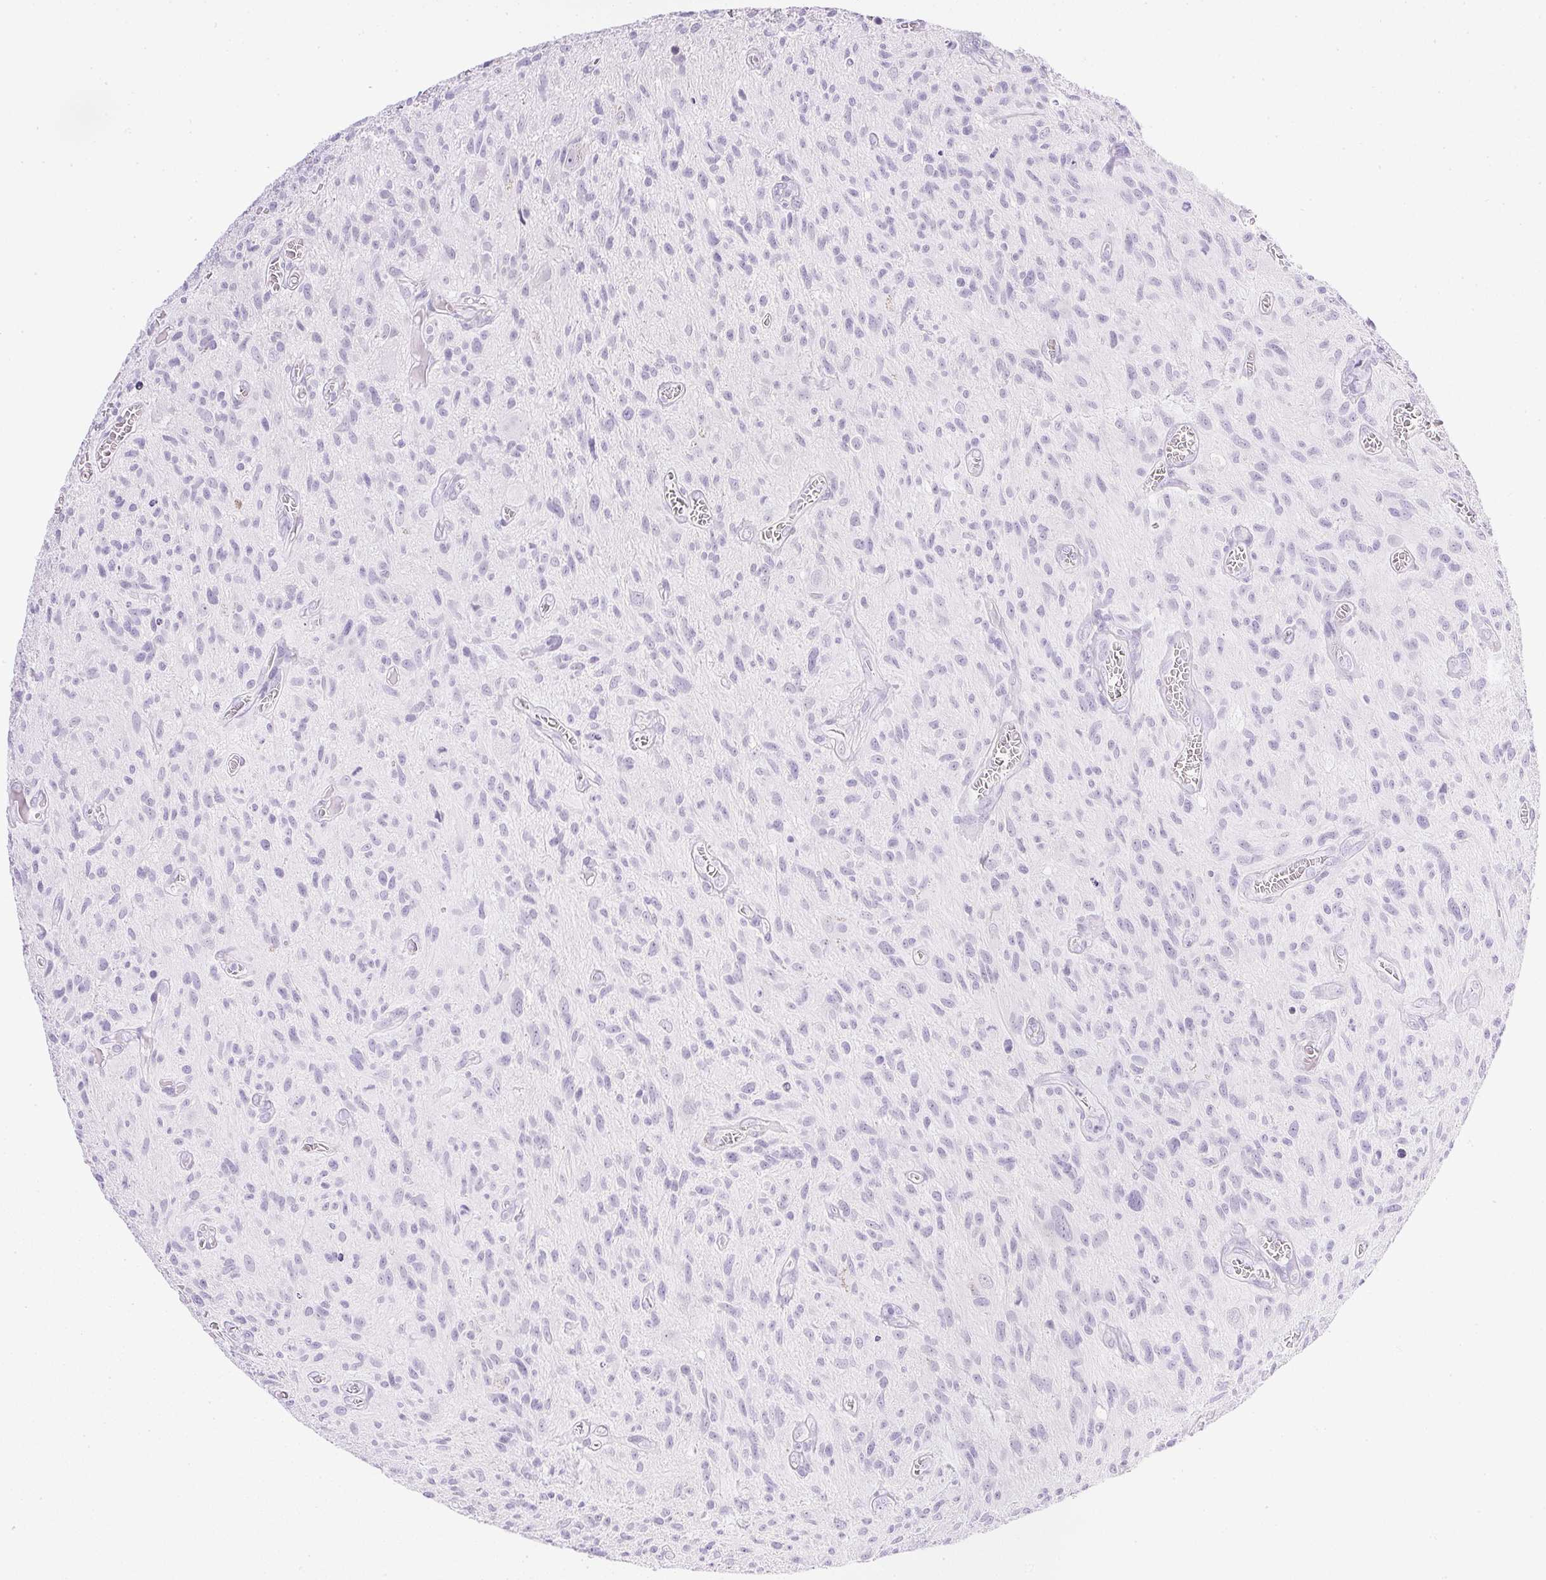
{"staining": {"intensity": "negative", "quantity": "none", "location": "none"}, "tissue": "glioma", "cell_type": "Tumor cells", "image_type": "cancer", "snomed": [{"axis": "morphology", "description": "Glioma, malignant, High grade"}, {"axis": "topography", "description": "Brain"}], "caption": "Tumor cells are negative for protein expression in human high-grade glioma (malignant). Nuclei are stained in blue.", "gene": "CPB1", "patient": {"sex": "male", "age": 75}}